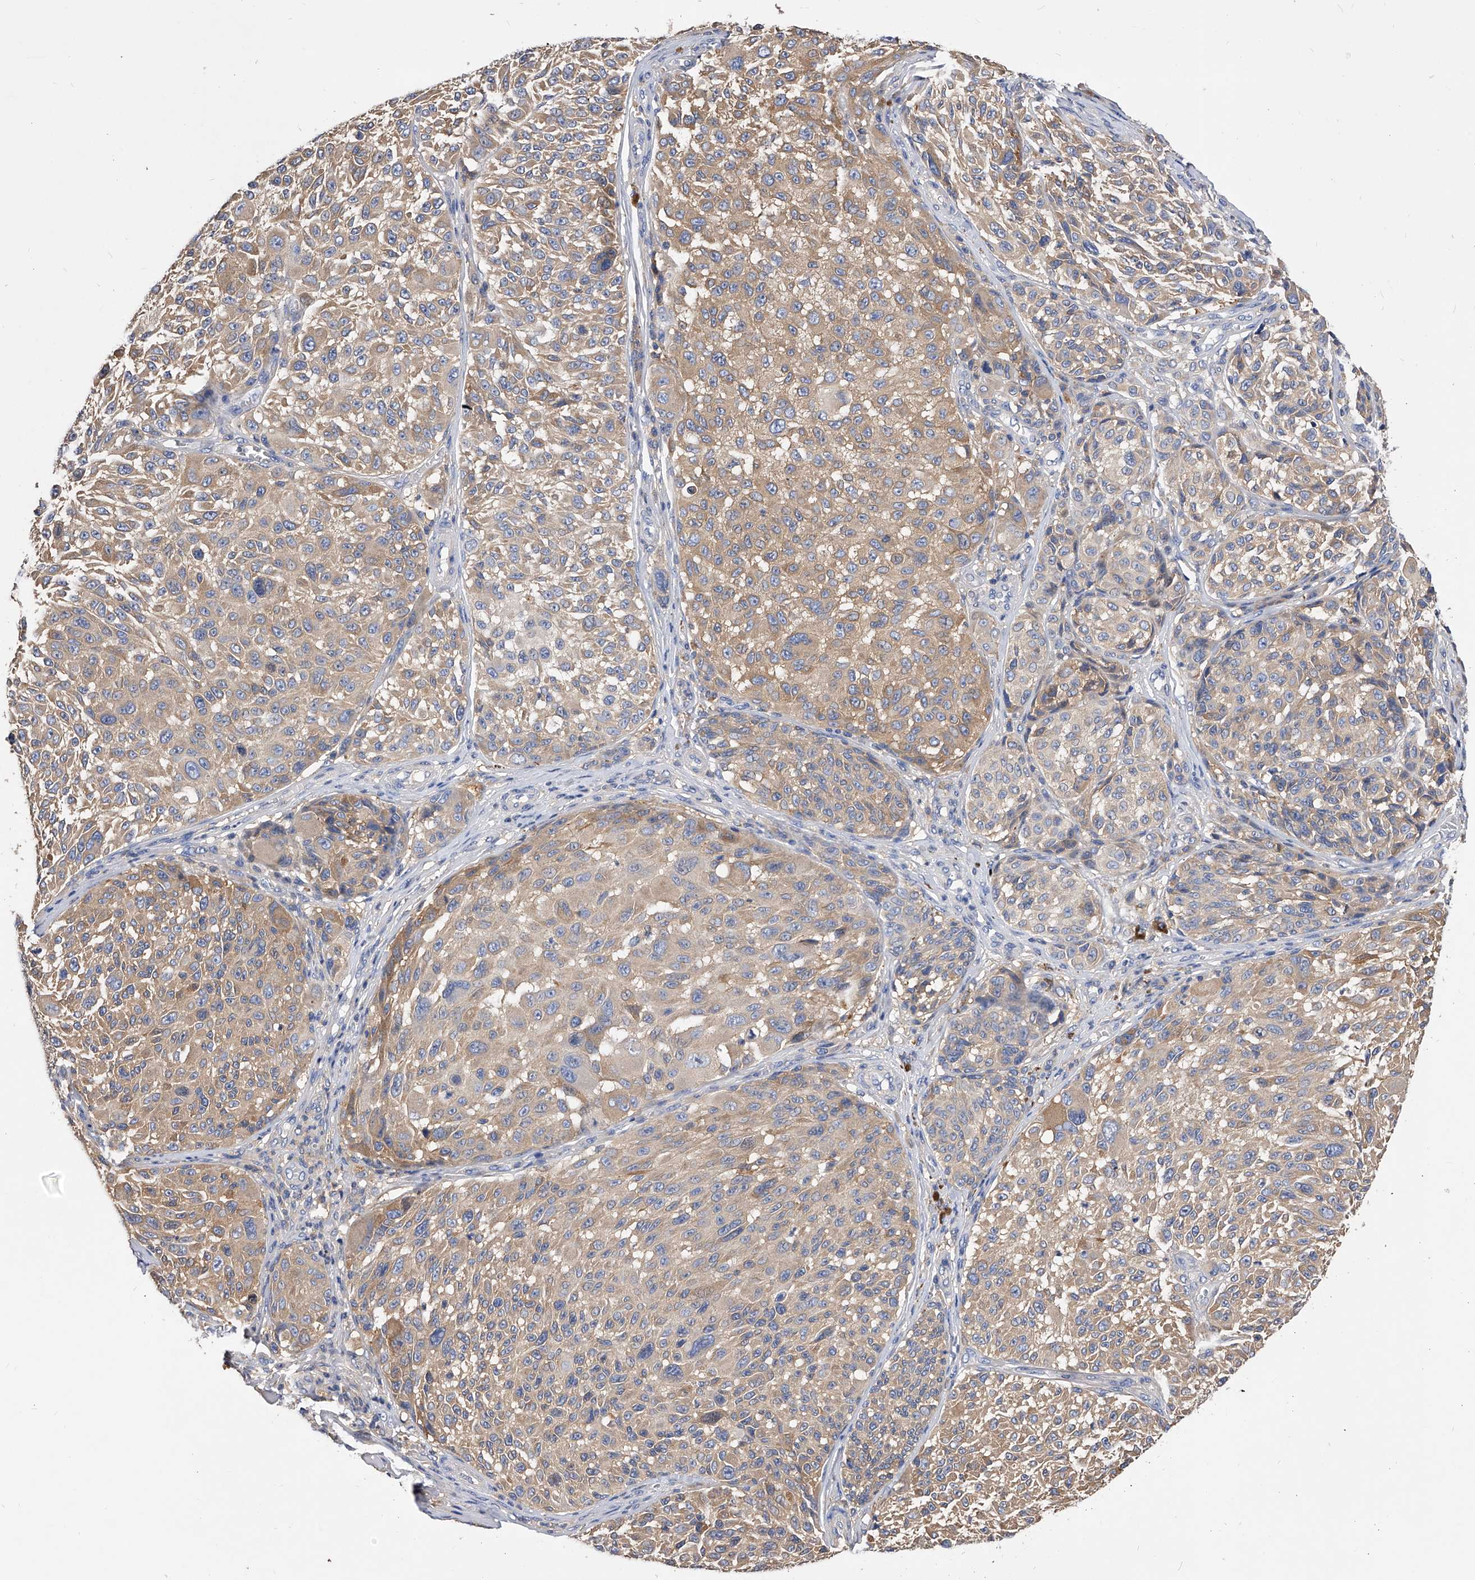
{"staining": {"intensity": "weak", "quantity": "25%-75%", "location": "cytoplasmic/membranous"}, "tissue": "melanoma", "cell_type": "Tumor cells", "image_type": "cancer", "snomed": [{"axis": "morphology", "description": "Malignant melanoma, NOS"}, {"axis": "topography", "description": "Skin"}], "caption": "Immunohistochemistry (IHC) of melanoma reveals low levels of weak cytoplasmic/membranous positivity in about 25%-75% of tumor cells.", "gene": "APEH", "patient": {"sex": "male", "age": 83}}